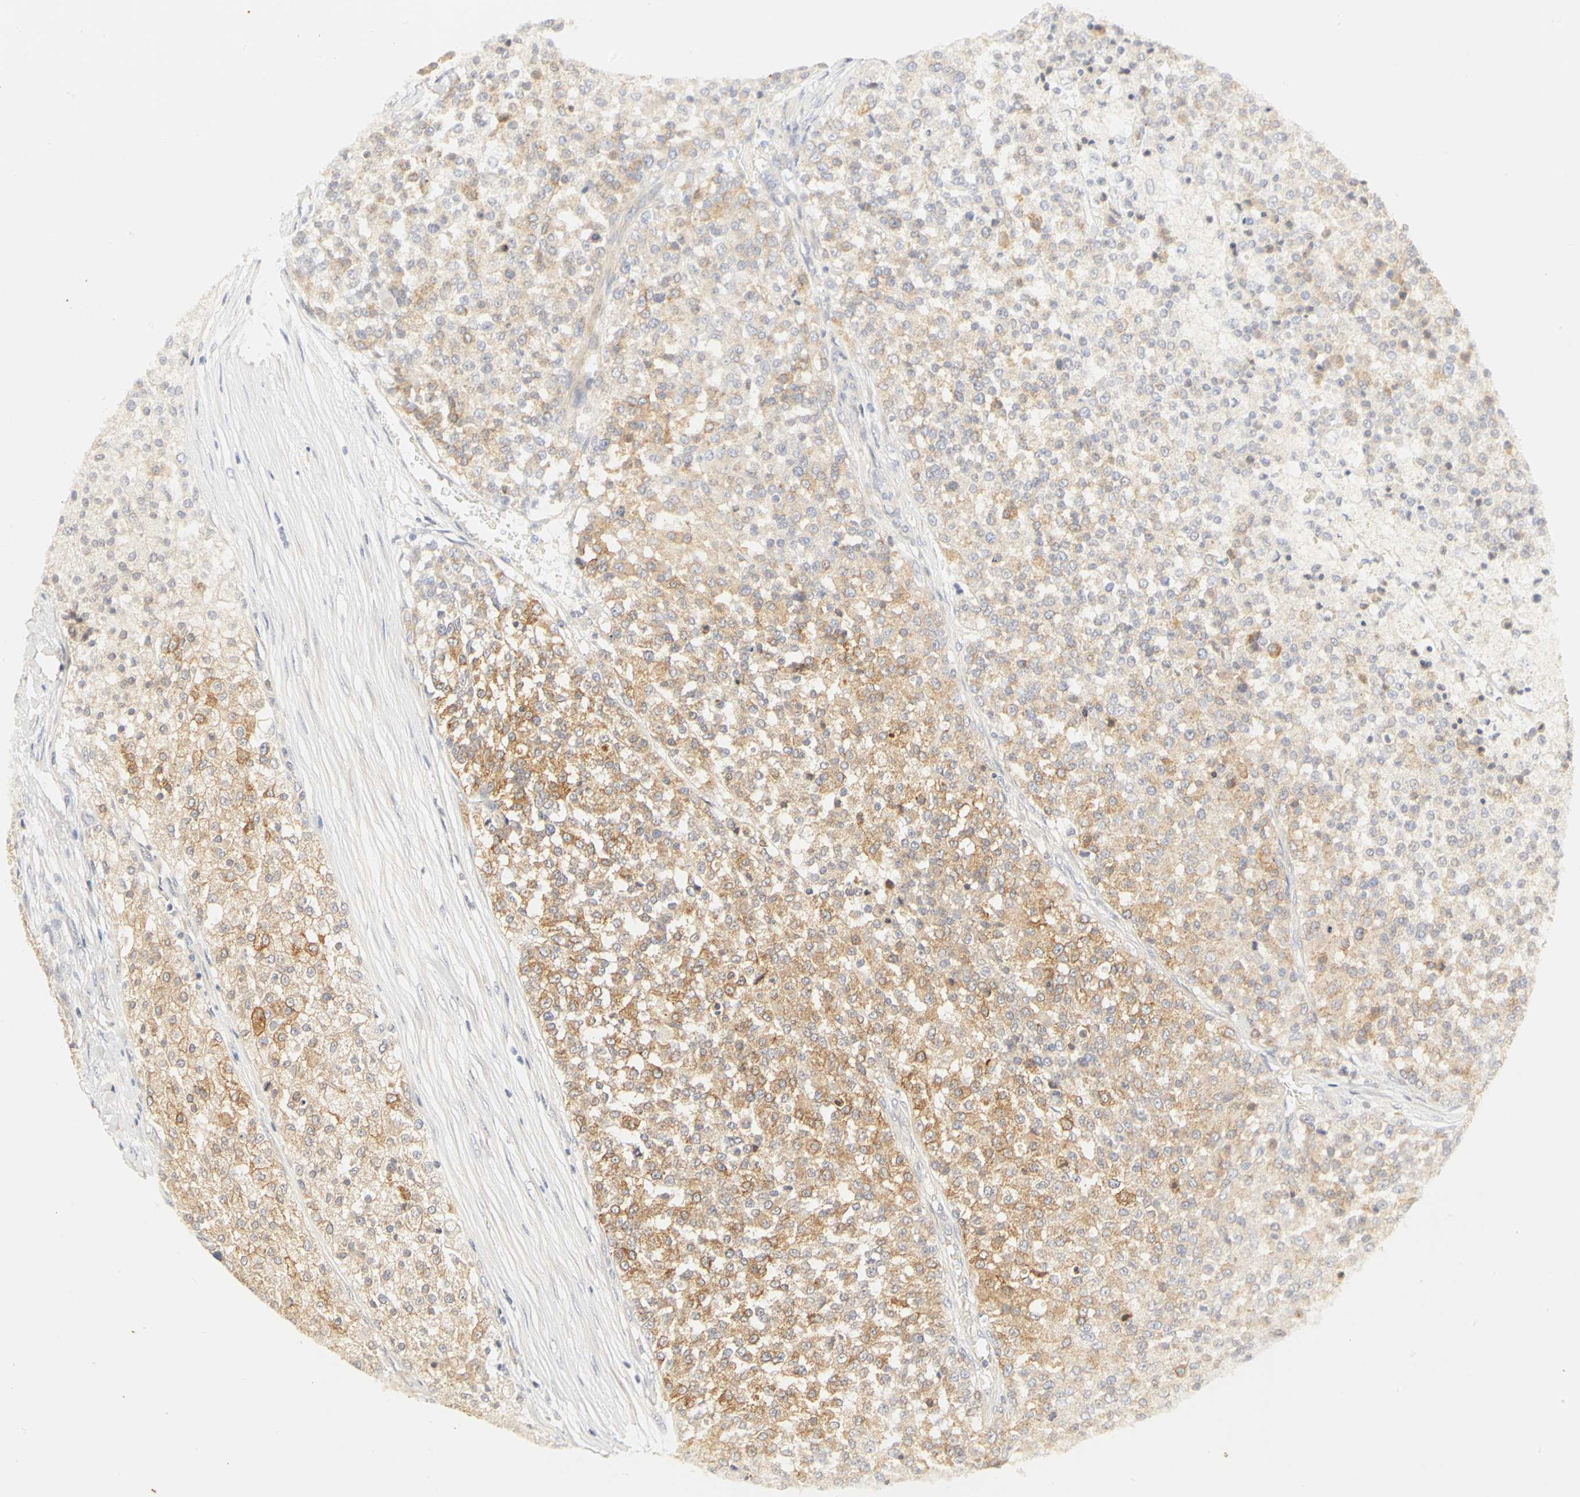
{"staining": {"intensity": "moderate", "quantity": ">75%", "location": "cytoplasmic/membranous"}, "tissue": "testis cancer", "cell_type": "Tumor cells", "image_type": "cancer", "snomed": [{"axis": "morphology", "description": "Seminoma, NOS"}, {"axis": "topography", "description": "Testis"}], "caption": "A photomicrograph of human testis cancer stained for a protein displays moderate cytoplasmic/membranous brown staining in tumor cells.", "gene": "GNRH2", "patient": {"sex": "male", "age": 59}}